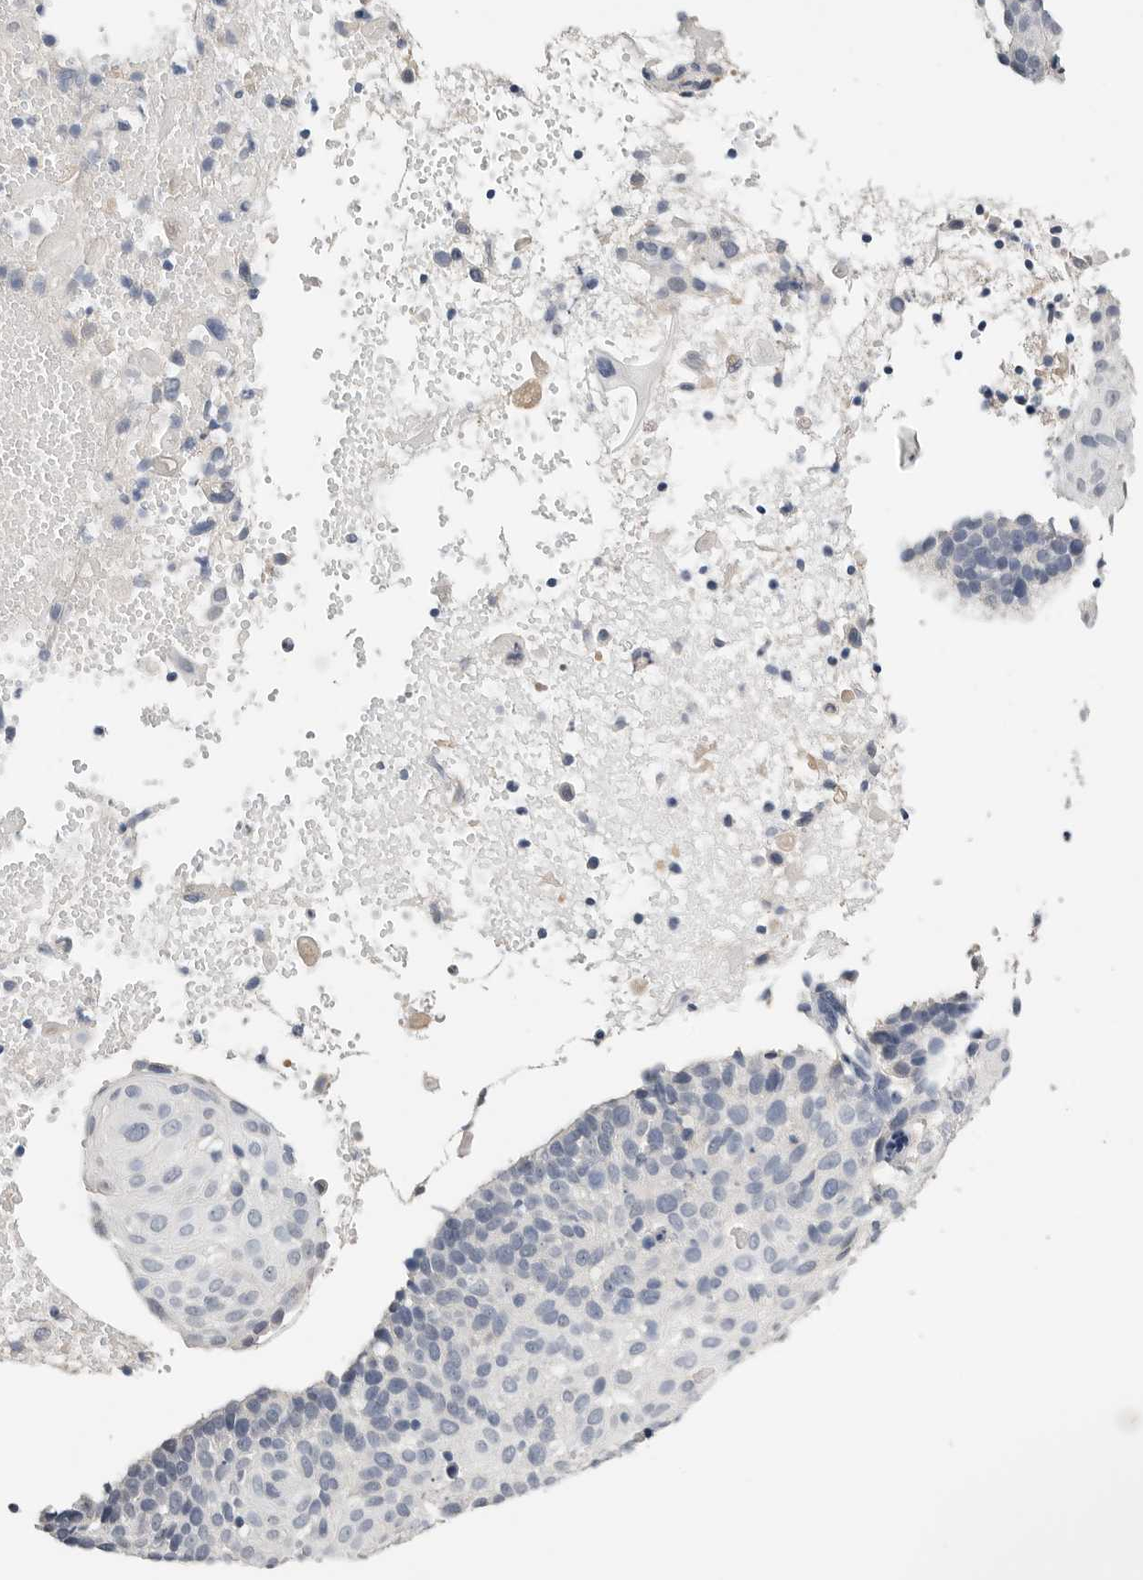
{"staining": {"intensity": "negative", "quantity": "none", "location": "none"}, "tissue": "cervical cancer", "cell_type": "Tumor cells", "image_type": "cancer", "snomed": [{"axis": "morphology", "description": "Squamous cell carcinoma, NOS"}, {"axis": "topography", "description": "Cervix"}], "caption": "Immunohistochemical staining of cervical cancer (squamous cell carcinoma) exhibits no significant positivity in tumor cells.", "gene": "FABP6", "patient": {"sex": "female", "age": 74}}